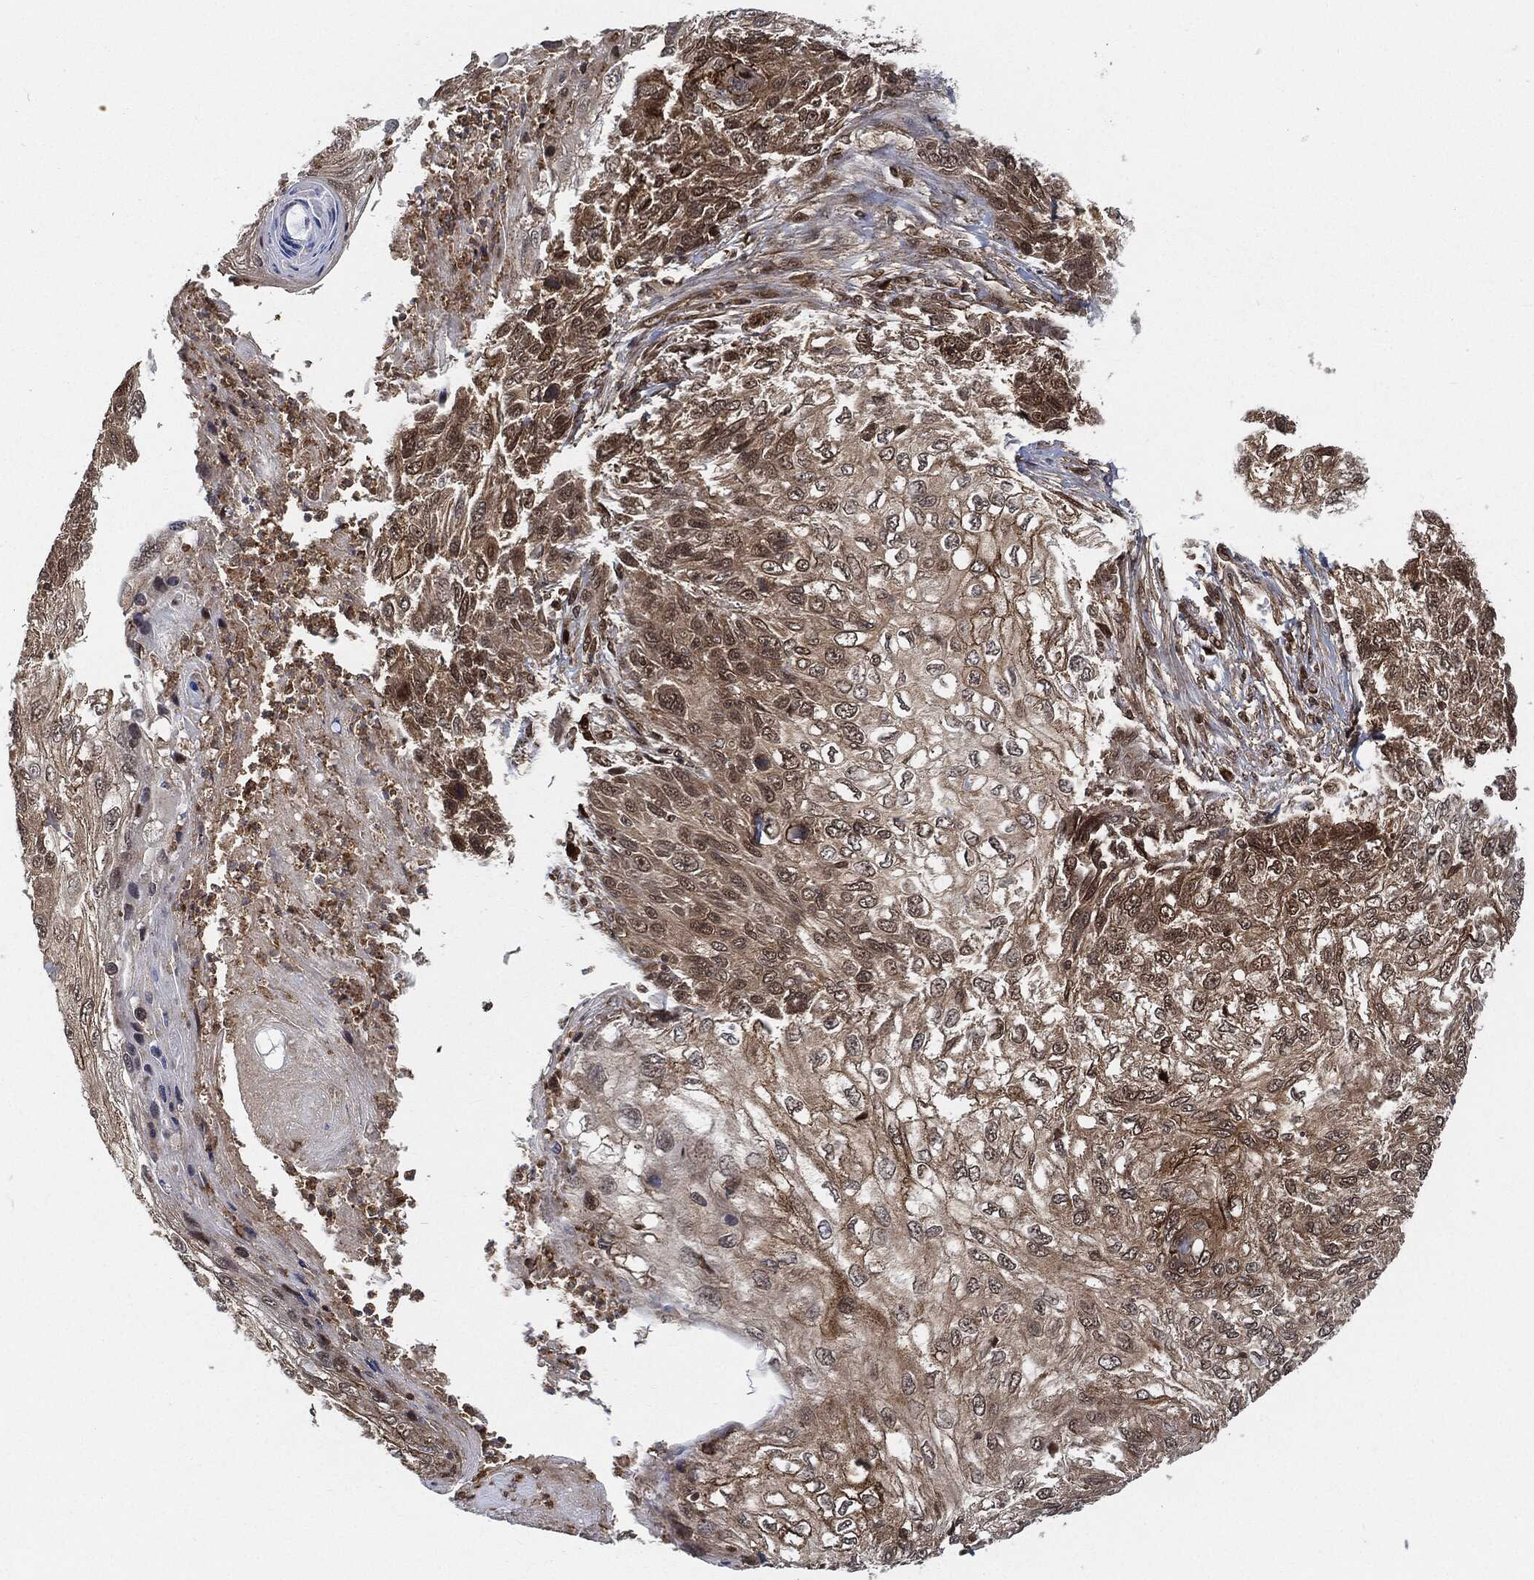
{"staining": {"intensity": "weak", "quantity": "<25%", "location": "cytoplasmic/membranous,nuclear"}, "tissue": "skin cancer", "cell_type": "Tumor cells", "image_type": "cancer", "snomed": [{"axis": "morphology", "description": "Squamous cell carcinoma, NOS"}, {"axis": "topography", "description": "Skin"}], "caption": "IHC image of neoplastic tissue: skin squamous cell carcinoma stained with DAB displays no significant protein expression in tumor cells.", "gene": "CUTA", "patient": {"sex": "male", "age": 92}}